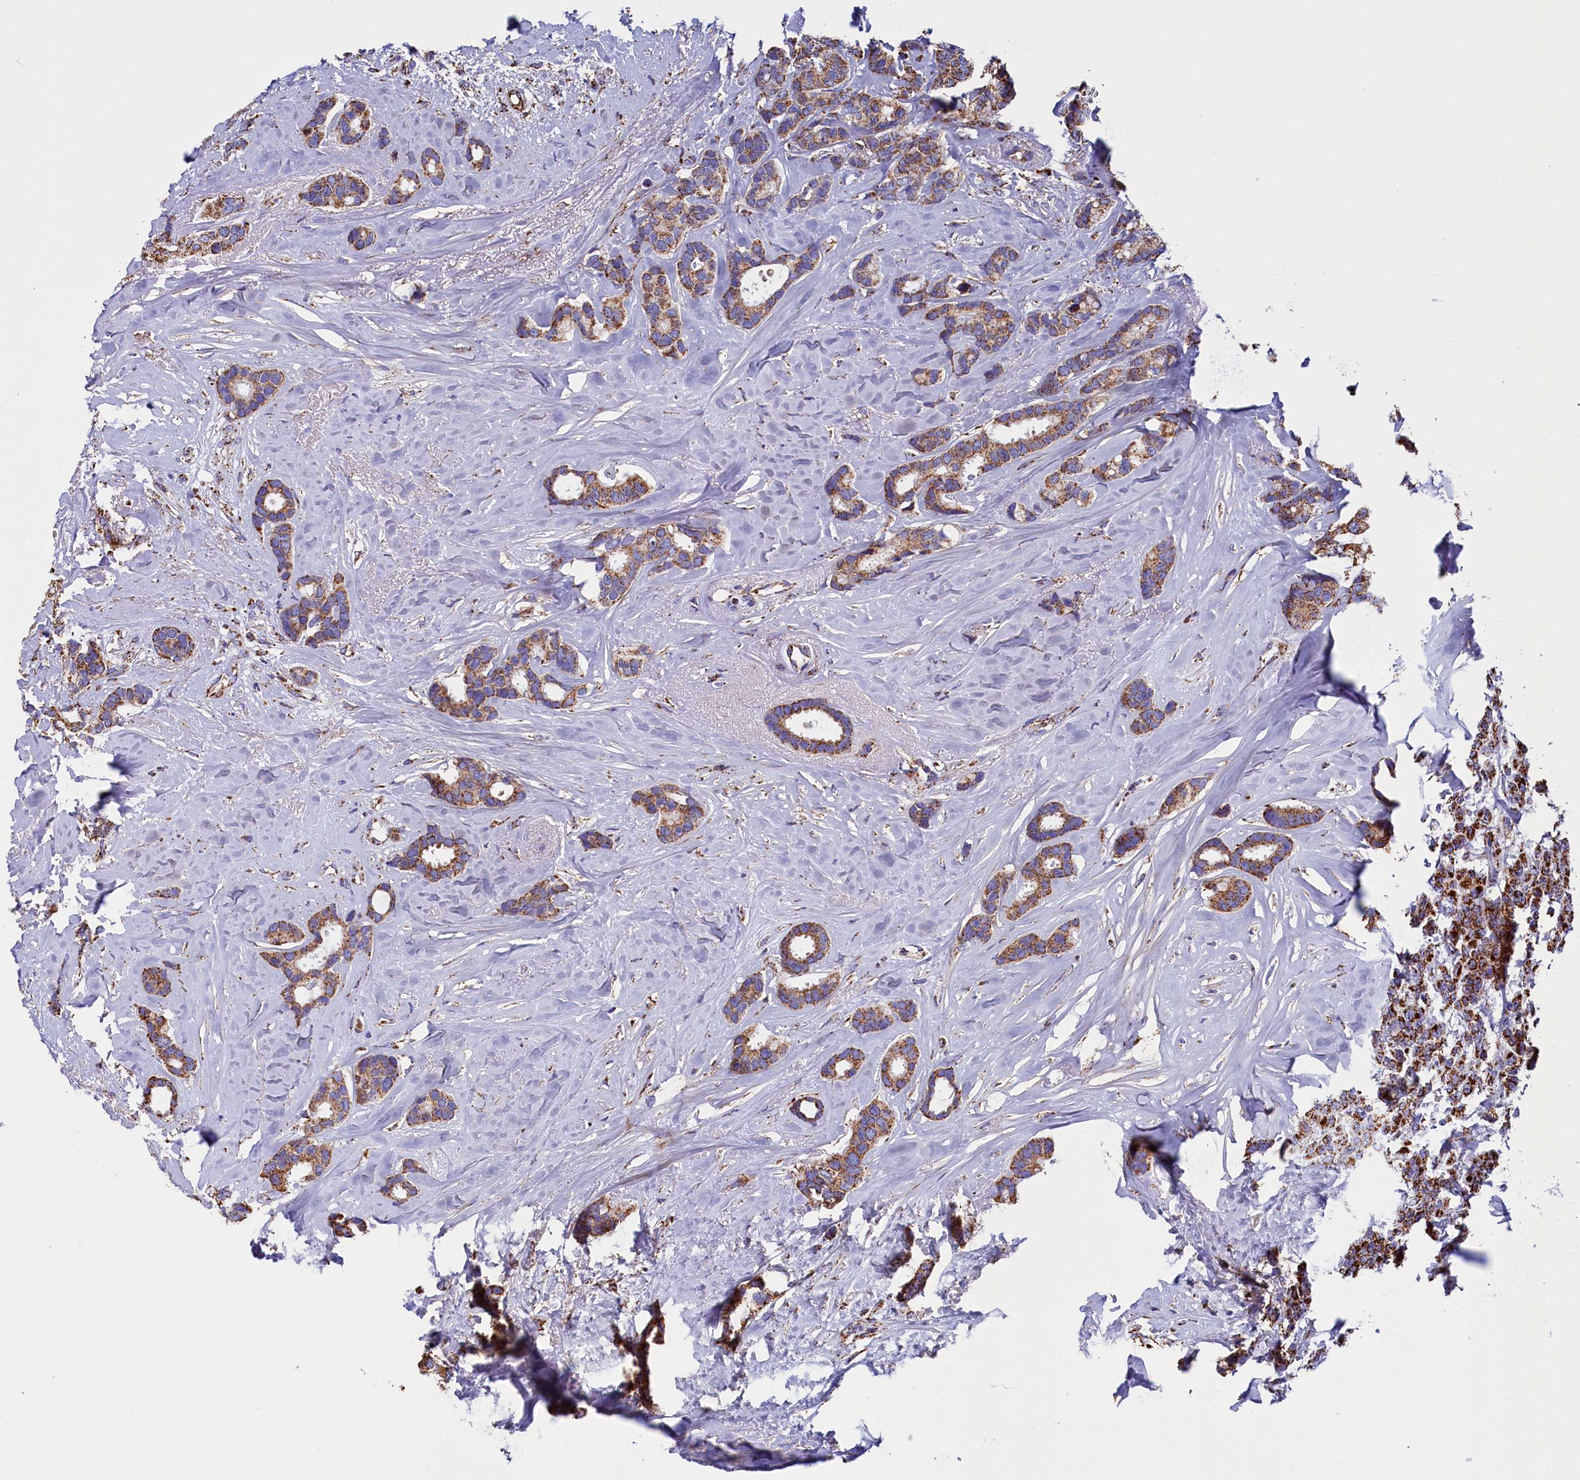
{"staining": {"intensity": "moderate", "quantity": ">75%", "location": "cytoplasmic/membranous"}, "tissue": "breast cancer", "cell_type": "Tumor cells", "image_type": "cancer", "snomed": [{"axis": "morphology", "description": "Duct carcinoma"}, {"axis": "topography", "description": "Breast"}], "caption": "Human infiltrating ductal carcinoma (breast) stained with a protein marker shows moderate staining in tumor cells.", "gene": "SLC39A3", "patient": {"sex": "female", "age": 87}}